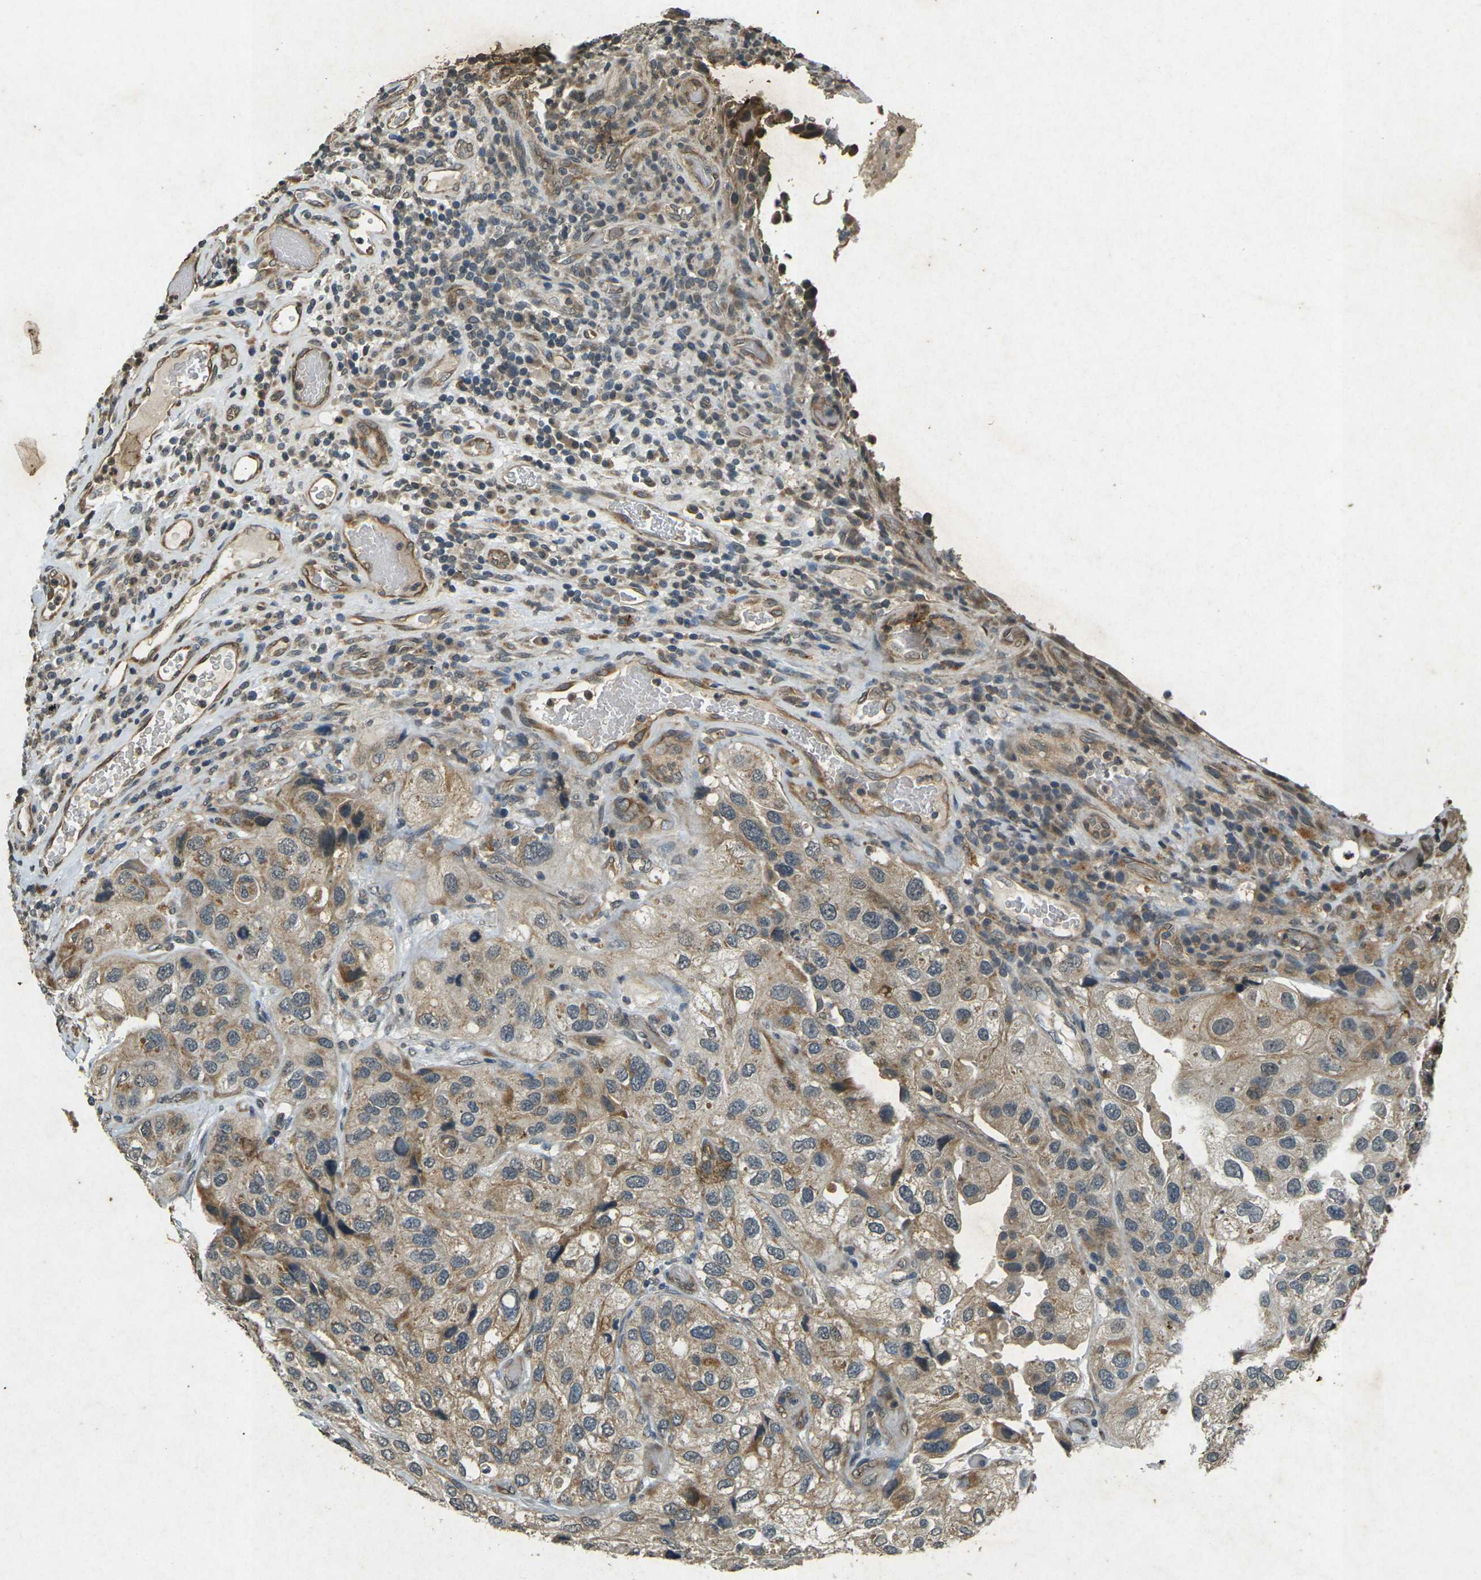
{"staining": {"intensity": "weak", "quantity": ">75%", "location": "cytoplasmic/membranous"}, "tissue": "urothelial cancer", "cell_type": "Tumor cells", "image_type": "cancer", "snomed": [{"axis": "morphology", "description": "Urothelial carcinoma, High grade"}, {"axis": "topography", "description": "Urinary bladder"}], "caption": "A micrograph showing weak cytoplasmic/membranous positivity in about >75% of tumor cells in urothelial cancer, as visualized by brown immunohistochemical staining.", "gene": "PDE2A", "patient": {"sex": "female", "age": 64}}